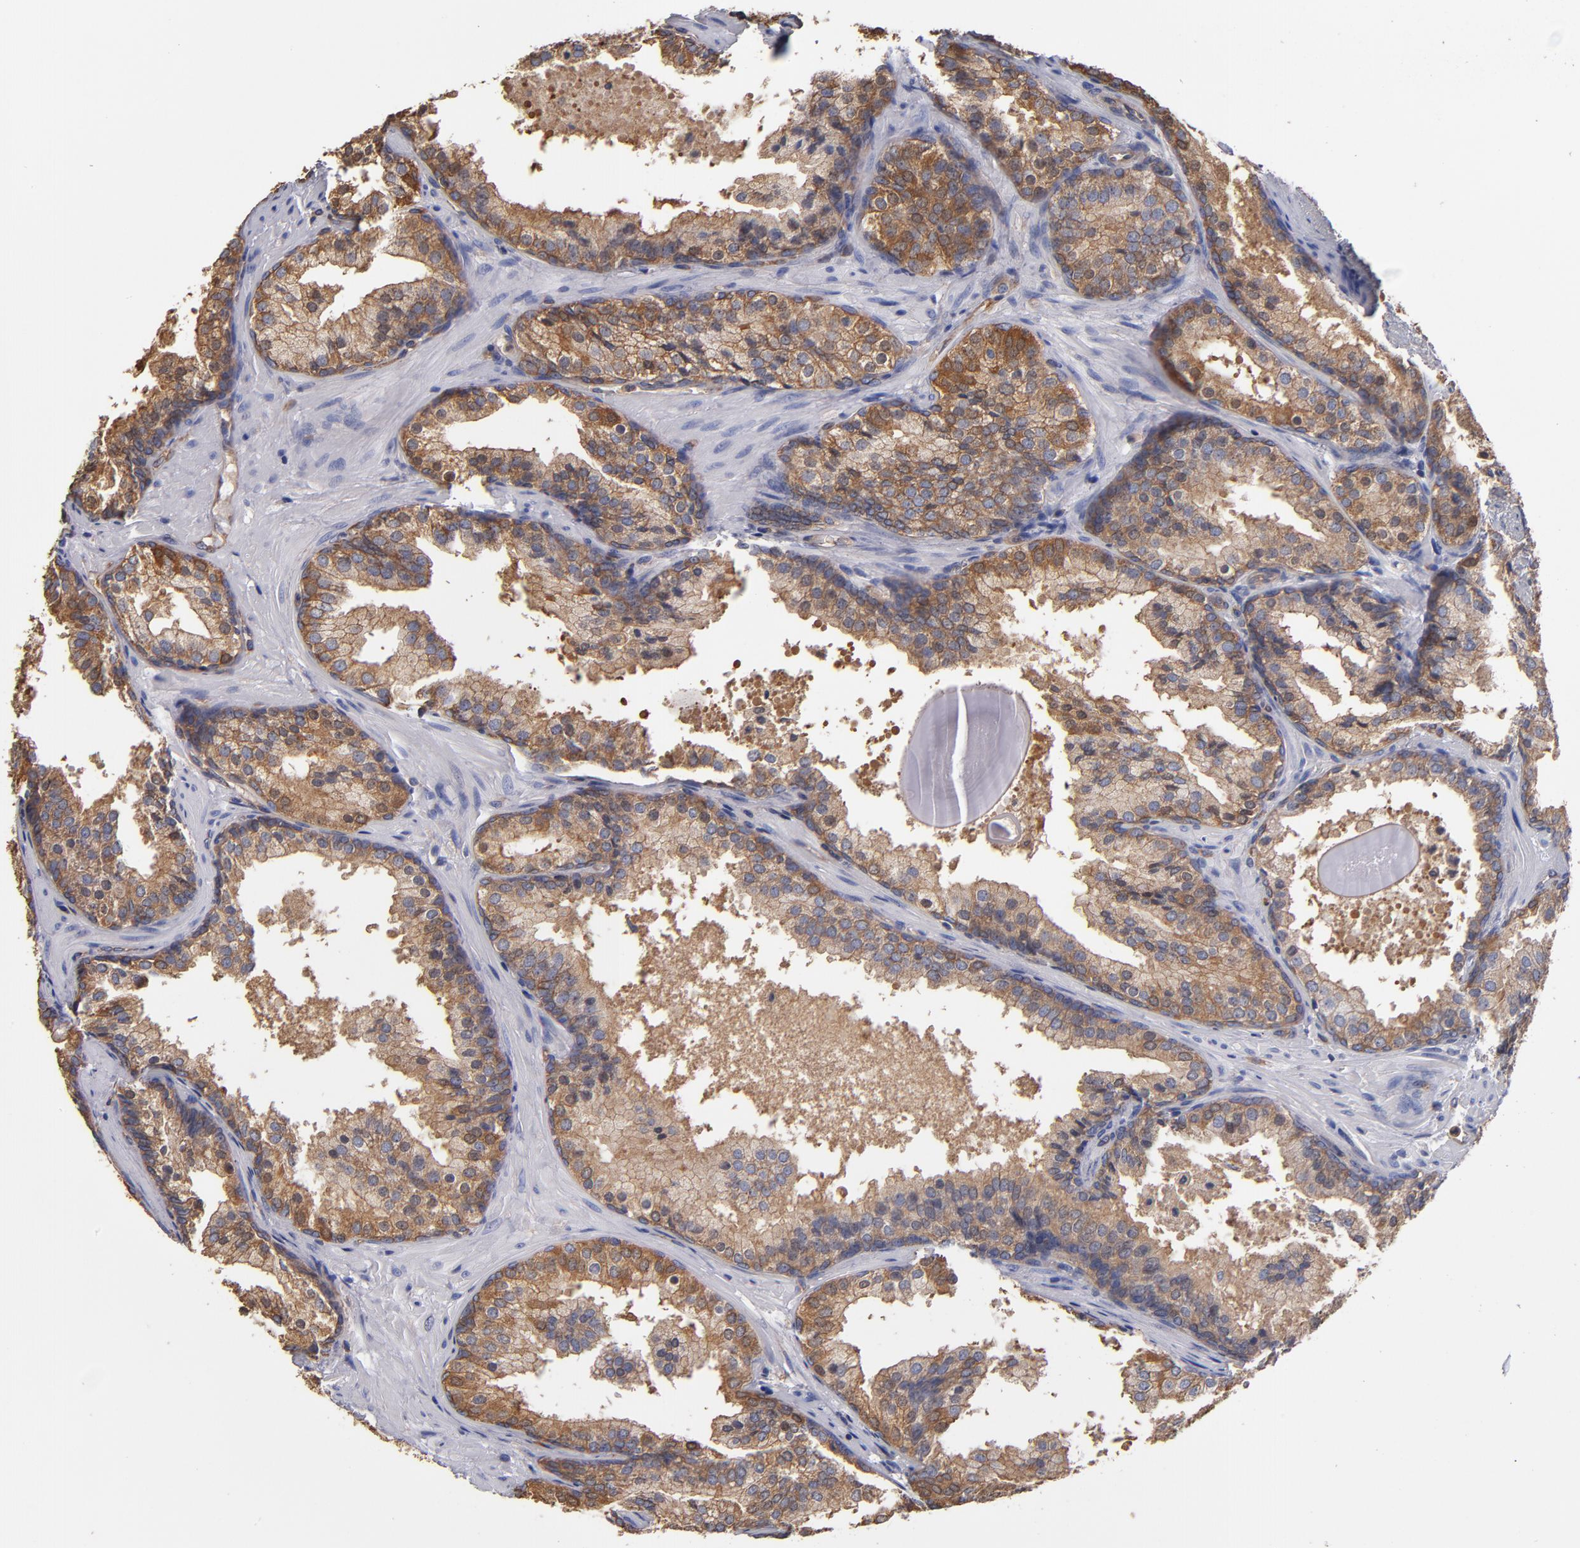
{"staining": {"intensity": "moderate", "quantity": ">75%", "location": "cytoplasmic/membranous"}, "tissue": "prostate cancer", "cell_type": "Tumor cells", "image_type": "cancer", "snomed": [{"axis": "morphology", "description": "Adenocarcinoma, Low grade"}, {"axis": "topography", "description": "Prostate"}], "caption": "A high-resolution photomicrograph shows IHC staining of adenocarcinoma (low-grade) (prostate), which exhibits moderate cytoplasmic/membranous staining in approximately >75% of tumor cells.", "gene": "ESYT2", "patient": {"sex": "male", "age": 69}}